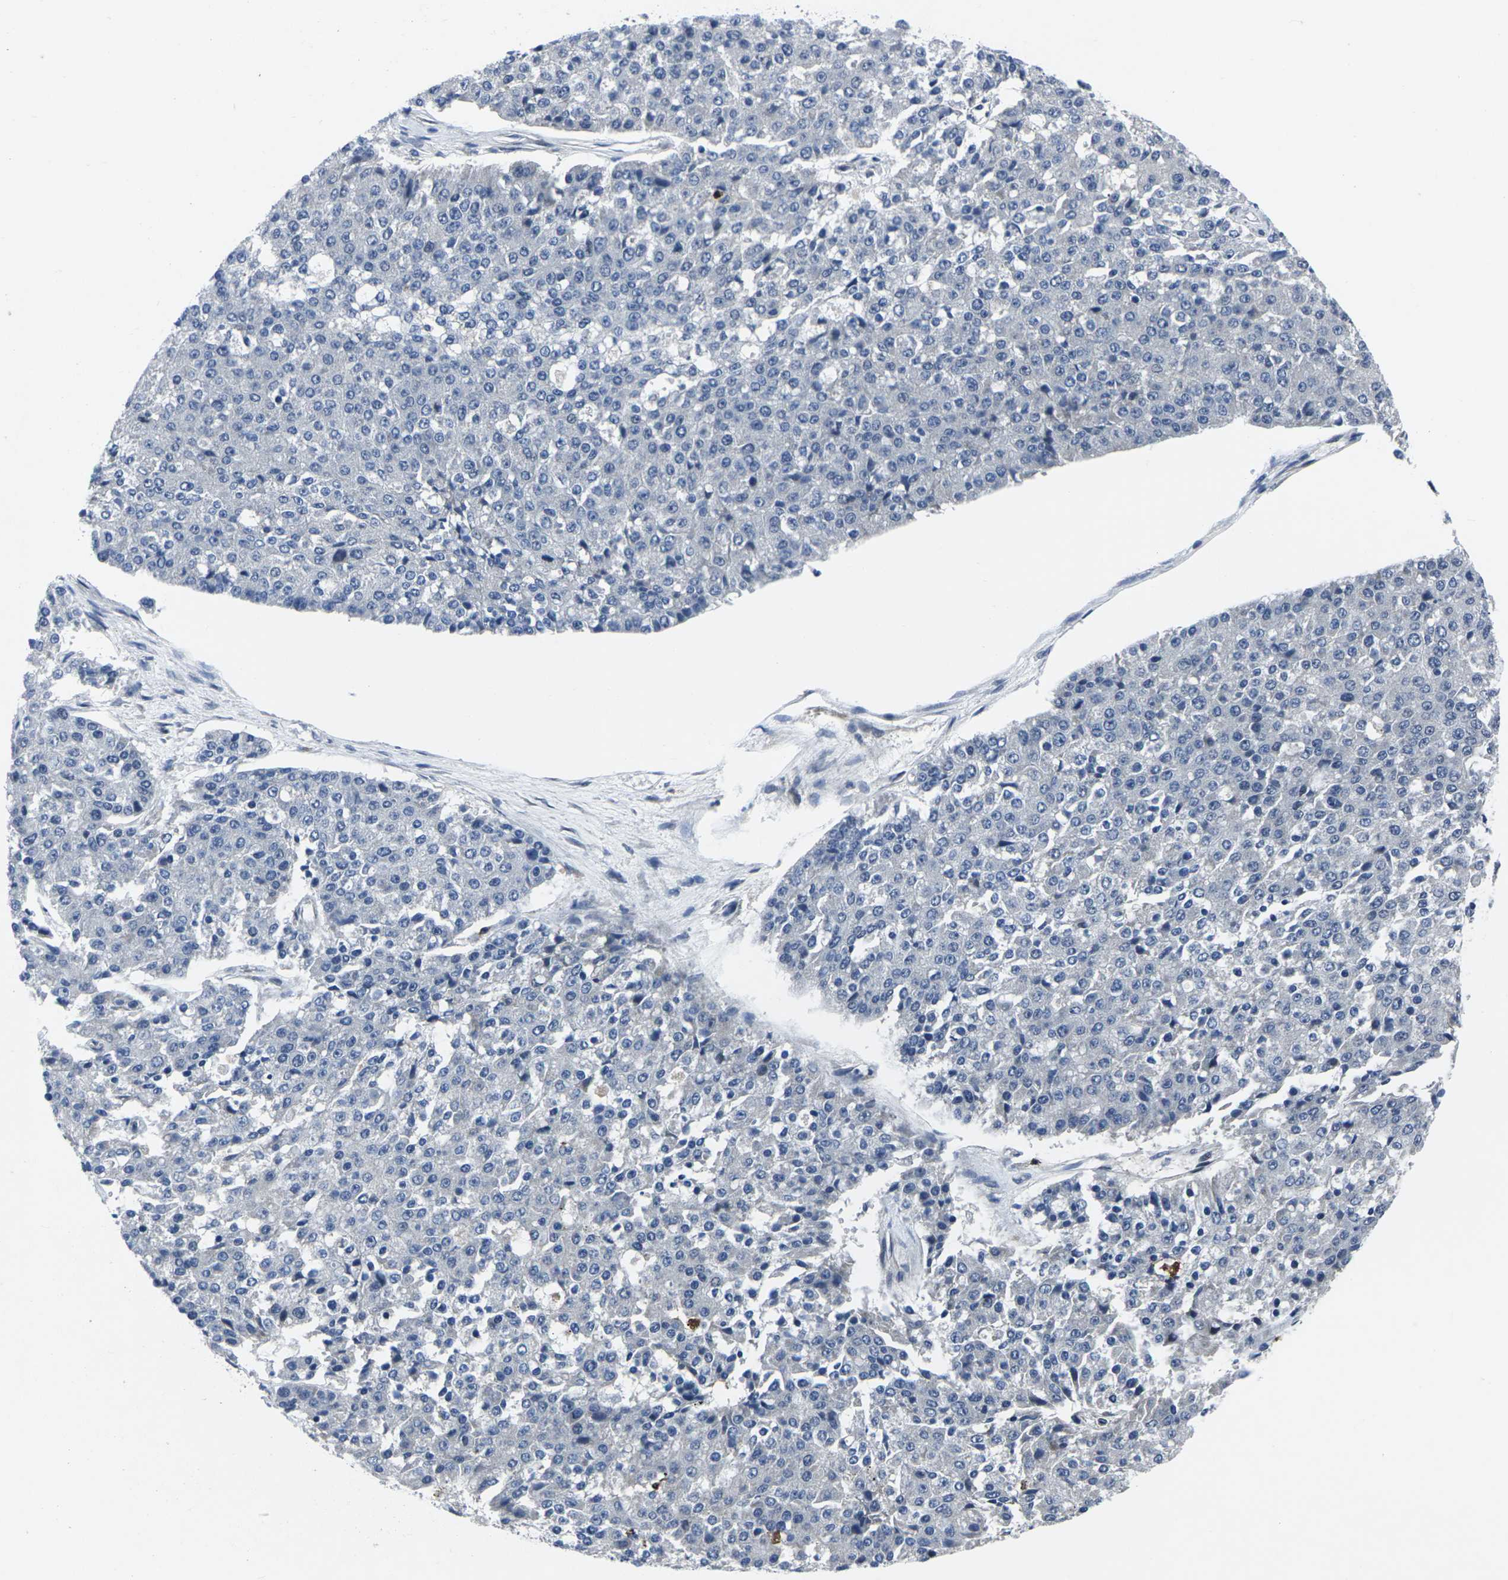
{"staining": {"intensity": "negative", "quantity": "none", "location": "none"}, "tissue": "pancreatic cancer", "cell_type": "Tumor cells", "image_type": "cancer", "snomed": [{"axis": "morphology", "description": "Adenocarcinoma, NOS"}, {"axis": "topography", "description": "Pancreas"}], "caption": "An immunohistochemistry histopathology image of adenocarcinoma (pancreatic) is shown. There is no staining in tumor cells of adenocarcinoma (pancreatic).", "gene": "STAT4", "patient": {"sex": "male", "age": 50}}